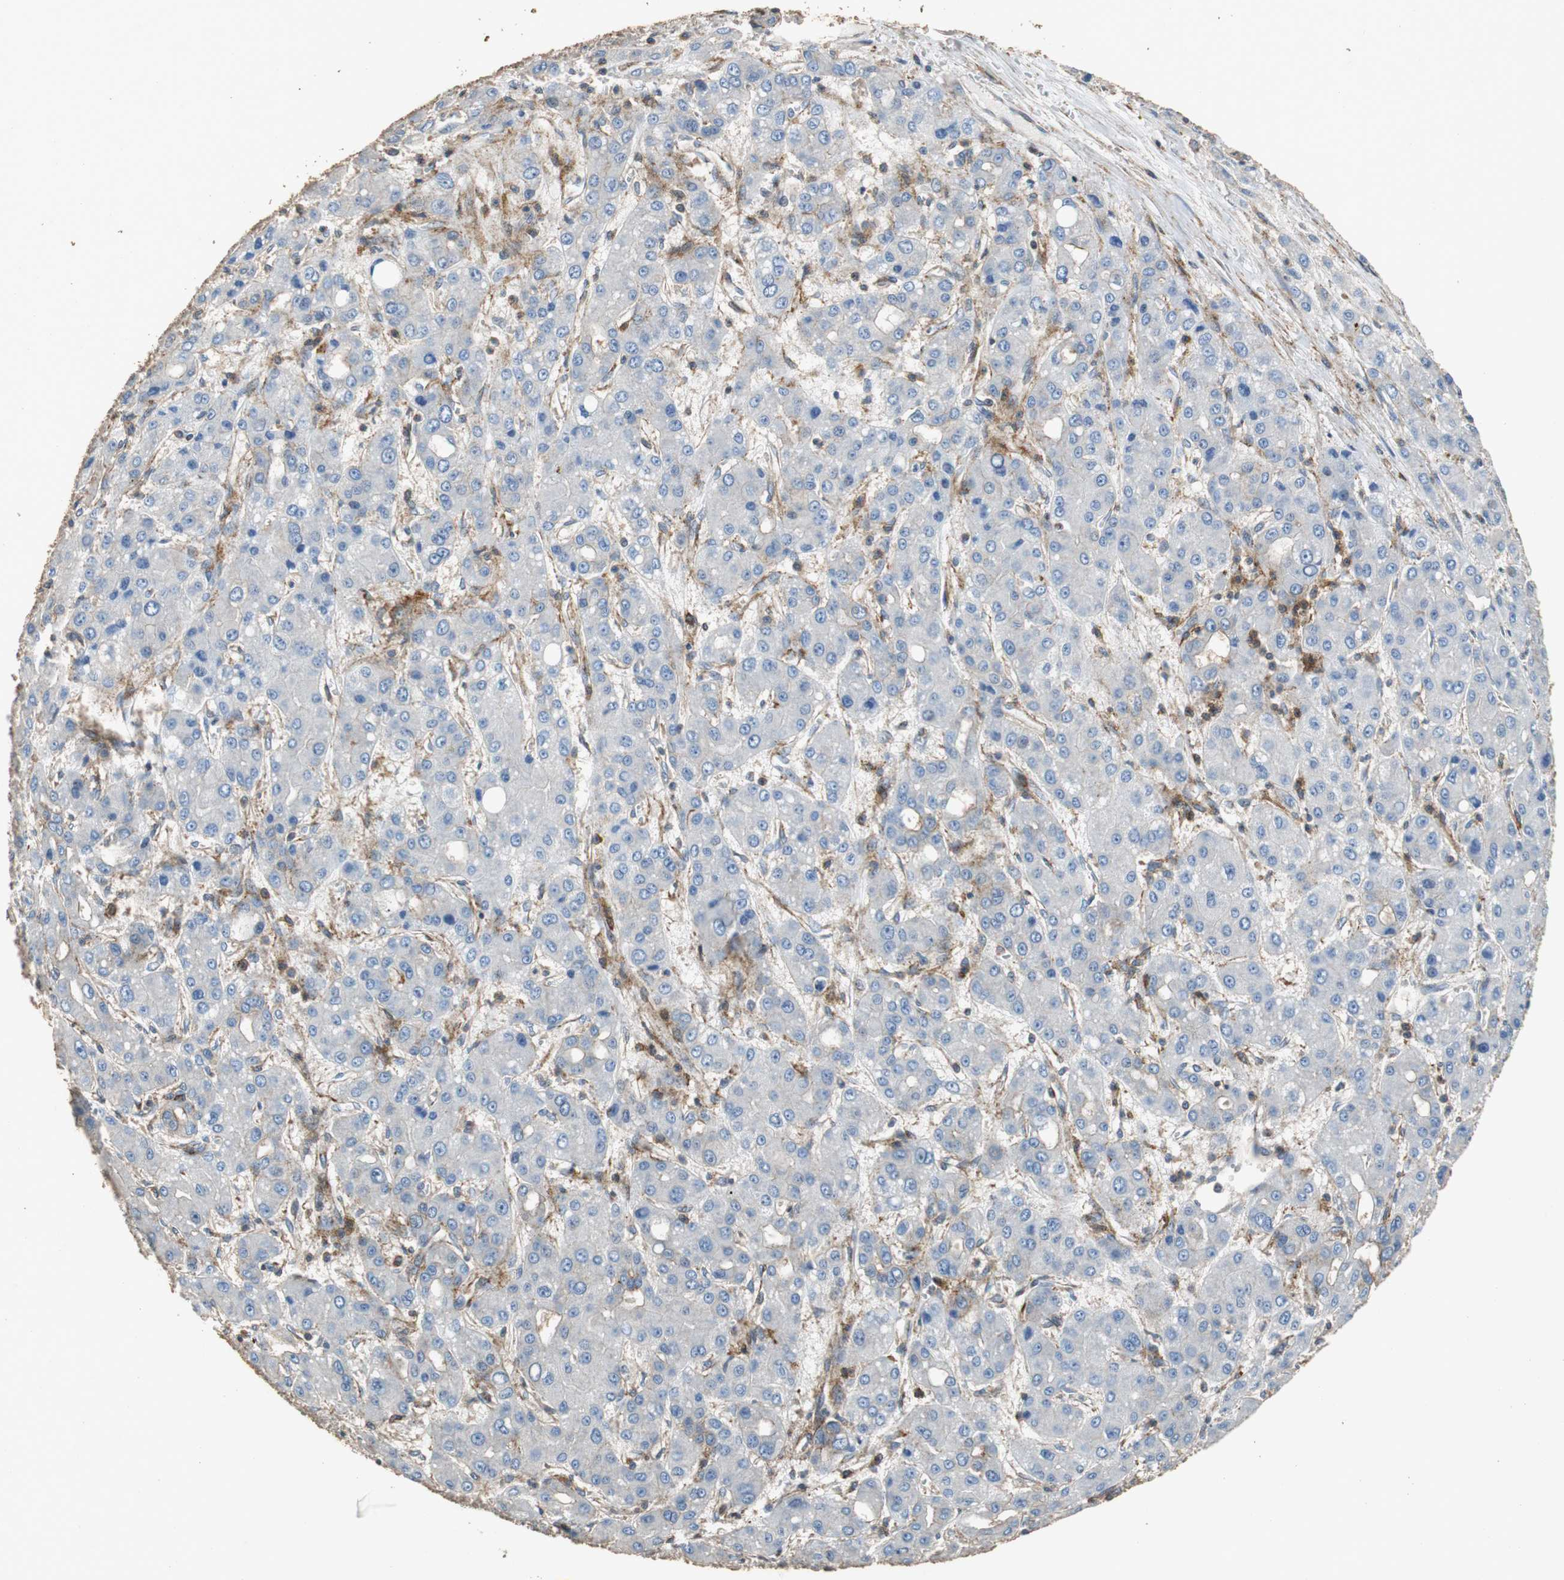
{"staining": {"intensity": "negative", "quantity": "none", "location": "none"}, "tissue": "liver cancer", "cell_type": "Tumor cells", "image_type": "cancer", "snomed": [{"axis": "morphology", "description": "Carcinoma, Hepatocellular, NOS"}, {"axis": "topography", "description": "Liver"}], "caption": "Tumor cells show no significant protein staining in hepatocellular carcinoma (liver).", "gene": "PRKRA", "patient": {"sex": "male", "age": 55}}